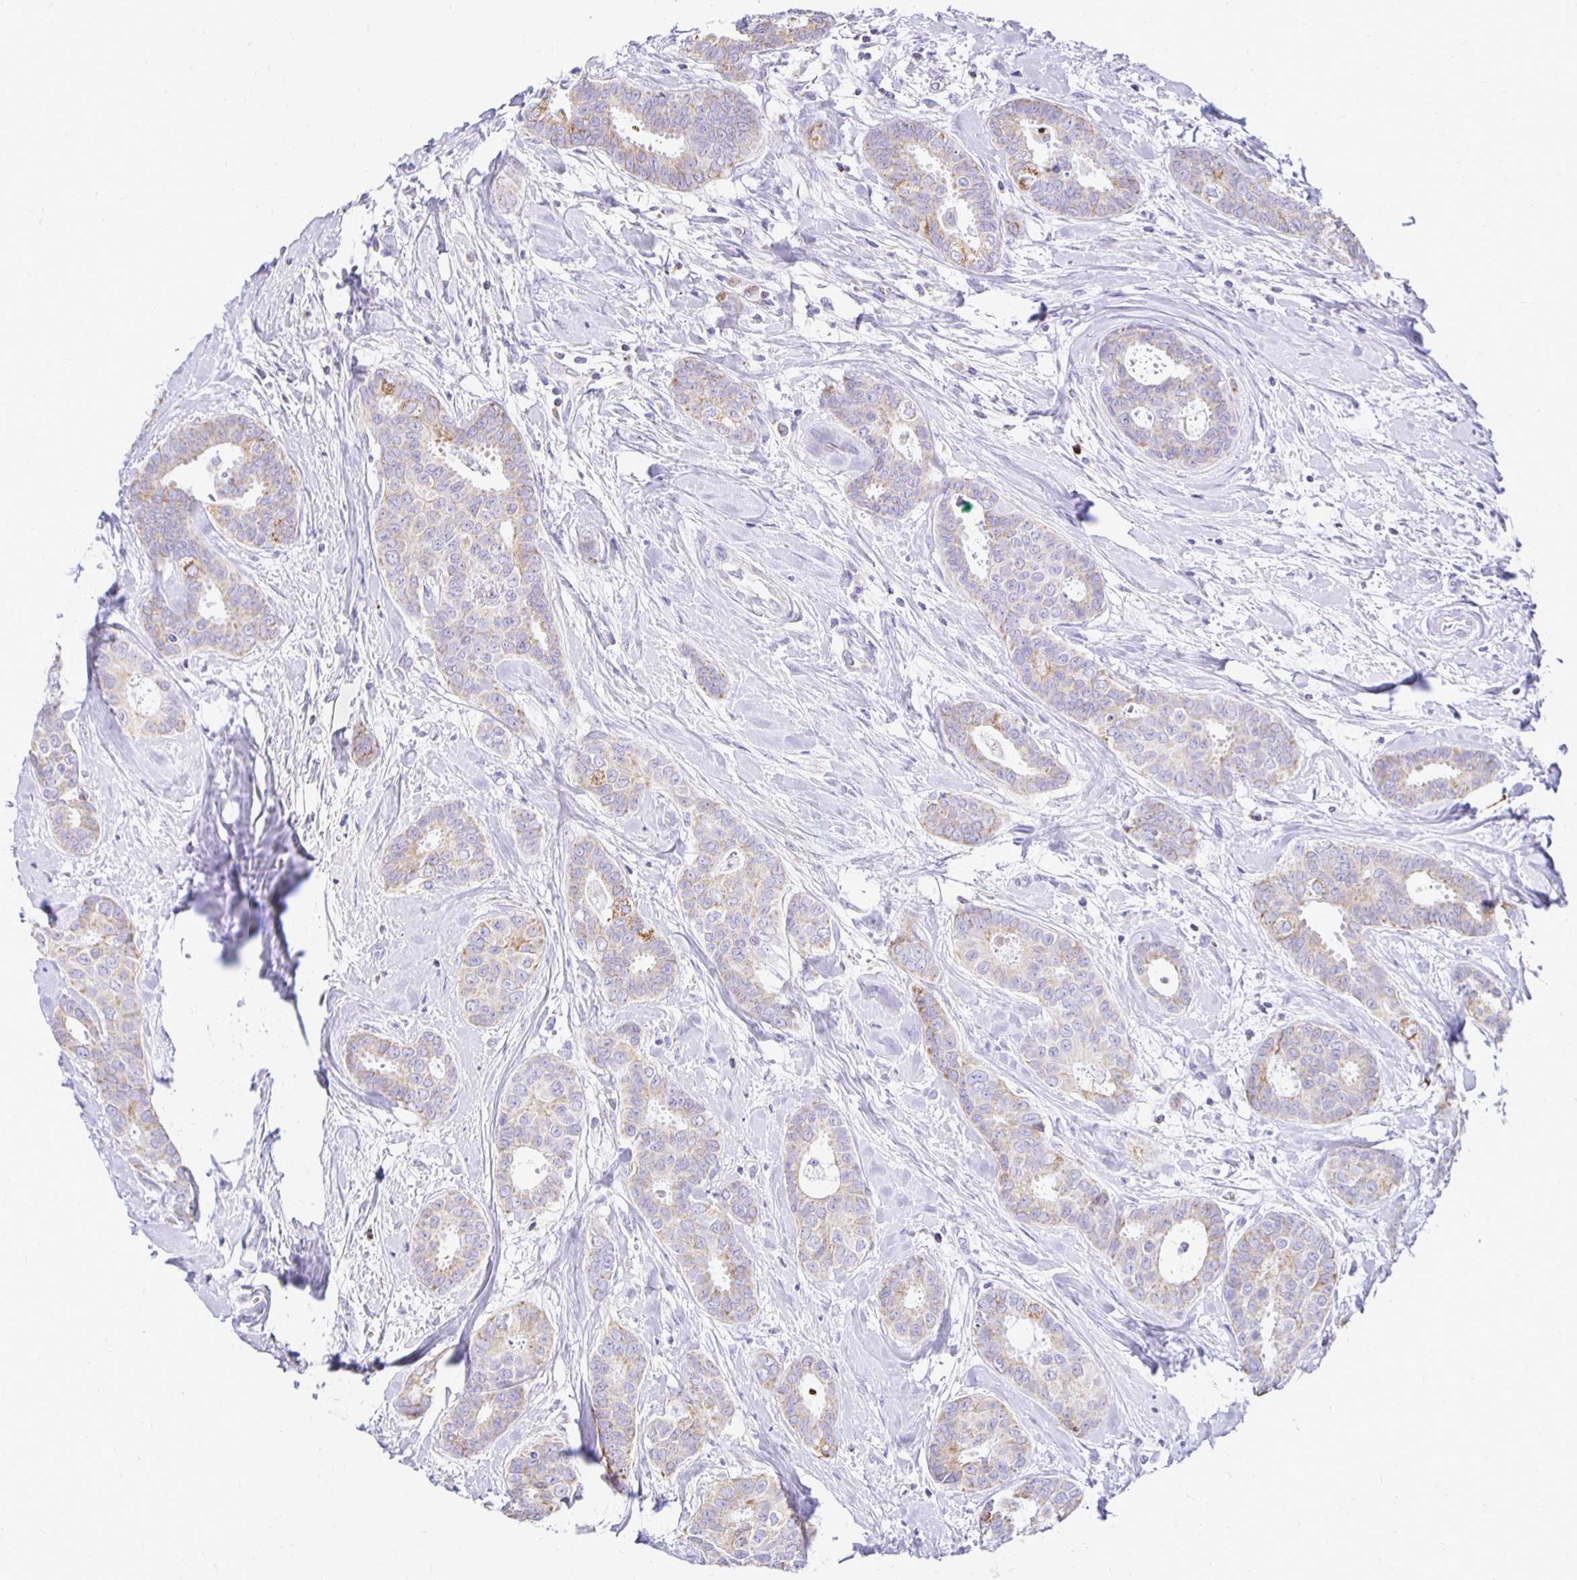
{"staining": {"intensity": "weak", "quantity": "25%-75%", "location": "cytoplasmic/membranous"}, "tissue": "breast cancer", "cell_type": "Tumor cells", "image_type": "cancer", "snomed": [{"axis": "morphology", "description": "Duct carcinoma"}, {"axis": "topography", "description": "Breast"}], "caption": "A micrograph of human breast infiltrating ductal carcinoma stained for a protein displays weak cytoplasmic/membranous brown staining in tumor cells.", "gene": "PLAAT2", "patient": {"sex": "female", "age": 45}}